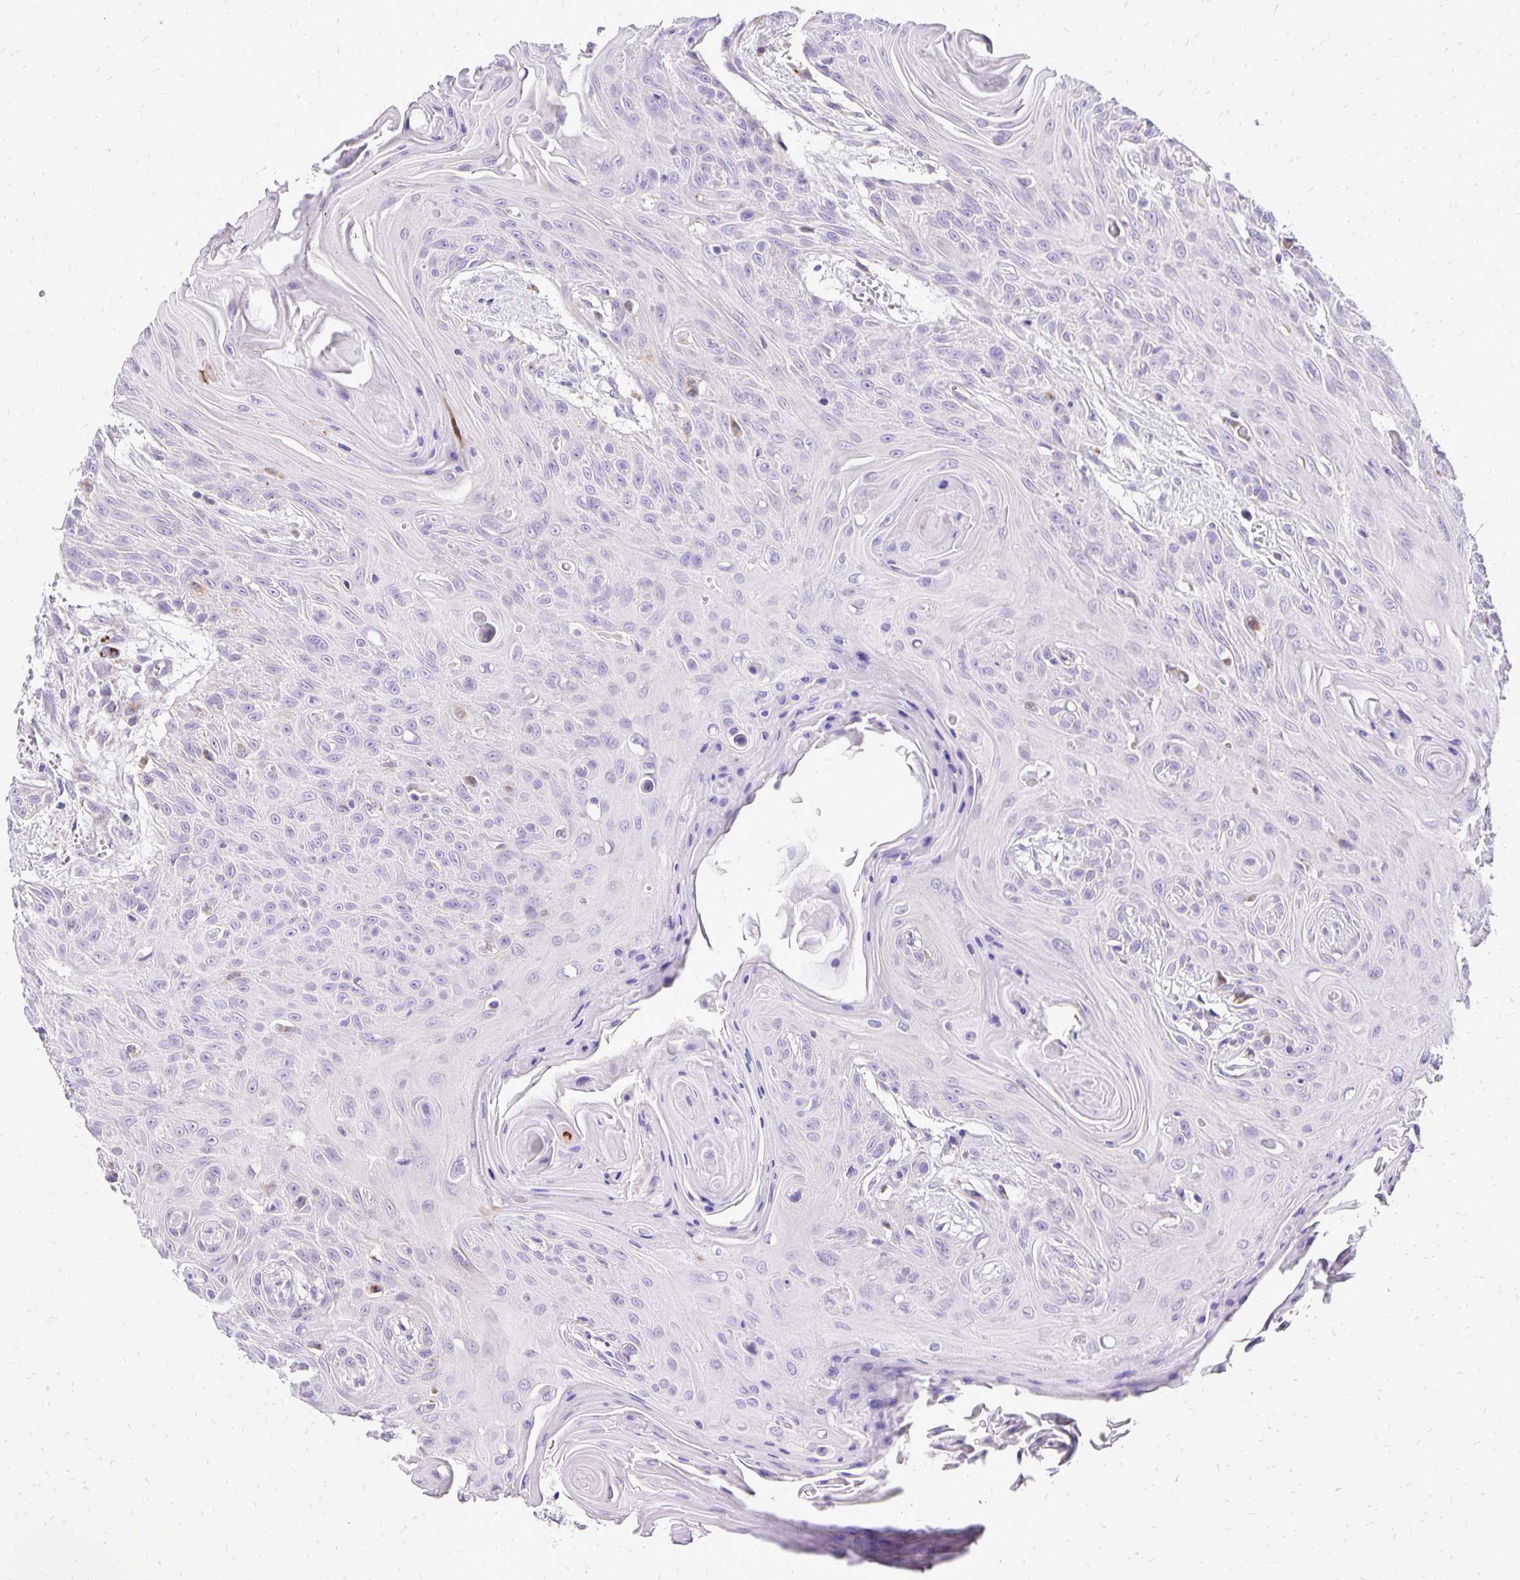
{"staining": {"intensity": "negative", "quantity": "none", "location": "none"}, "tissue": "head and neck cancer", "cell_type": "Tumor cells", "image_type": "cancer", "snomed": [{"axis": "morphology", "description": "Squamous cell carcinoma, NOS"}, {"axis": "topography", "description": "Lymph node"}, {"axis": "topography", "description": "Salivary gland"}, {"axis": "topography", "description": "Head-Neck"}], "caption": "Tumor cells are negative for brown protein staining in head and neck cancer.", "gene": "EIF5A", "patient": {"sex": "female", "age": 74}}